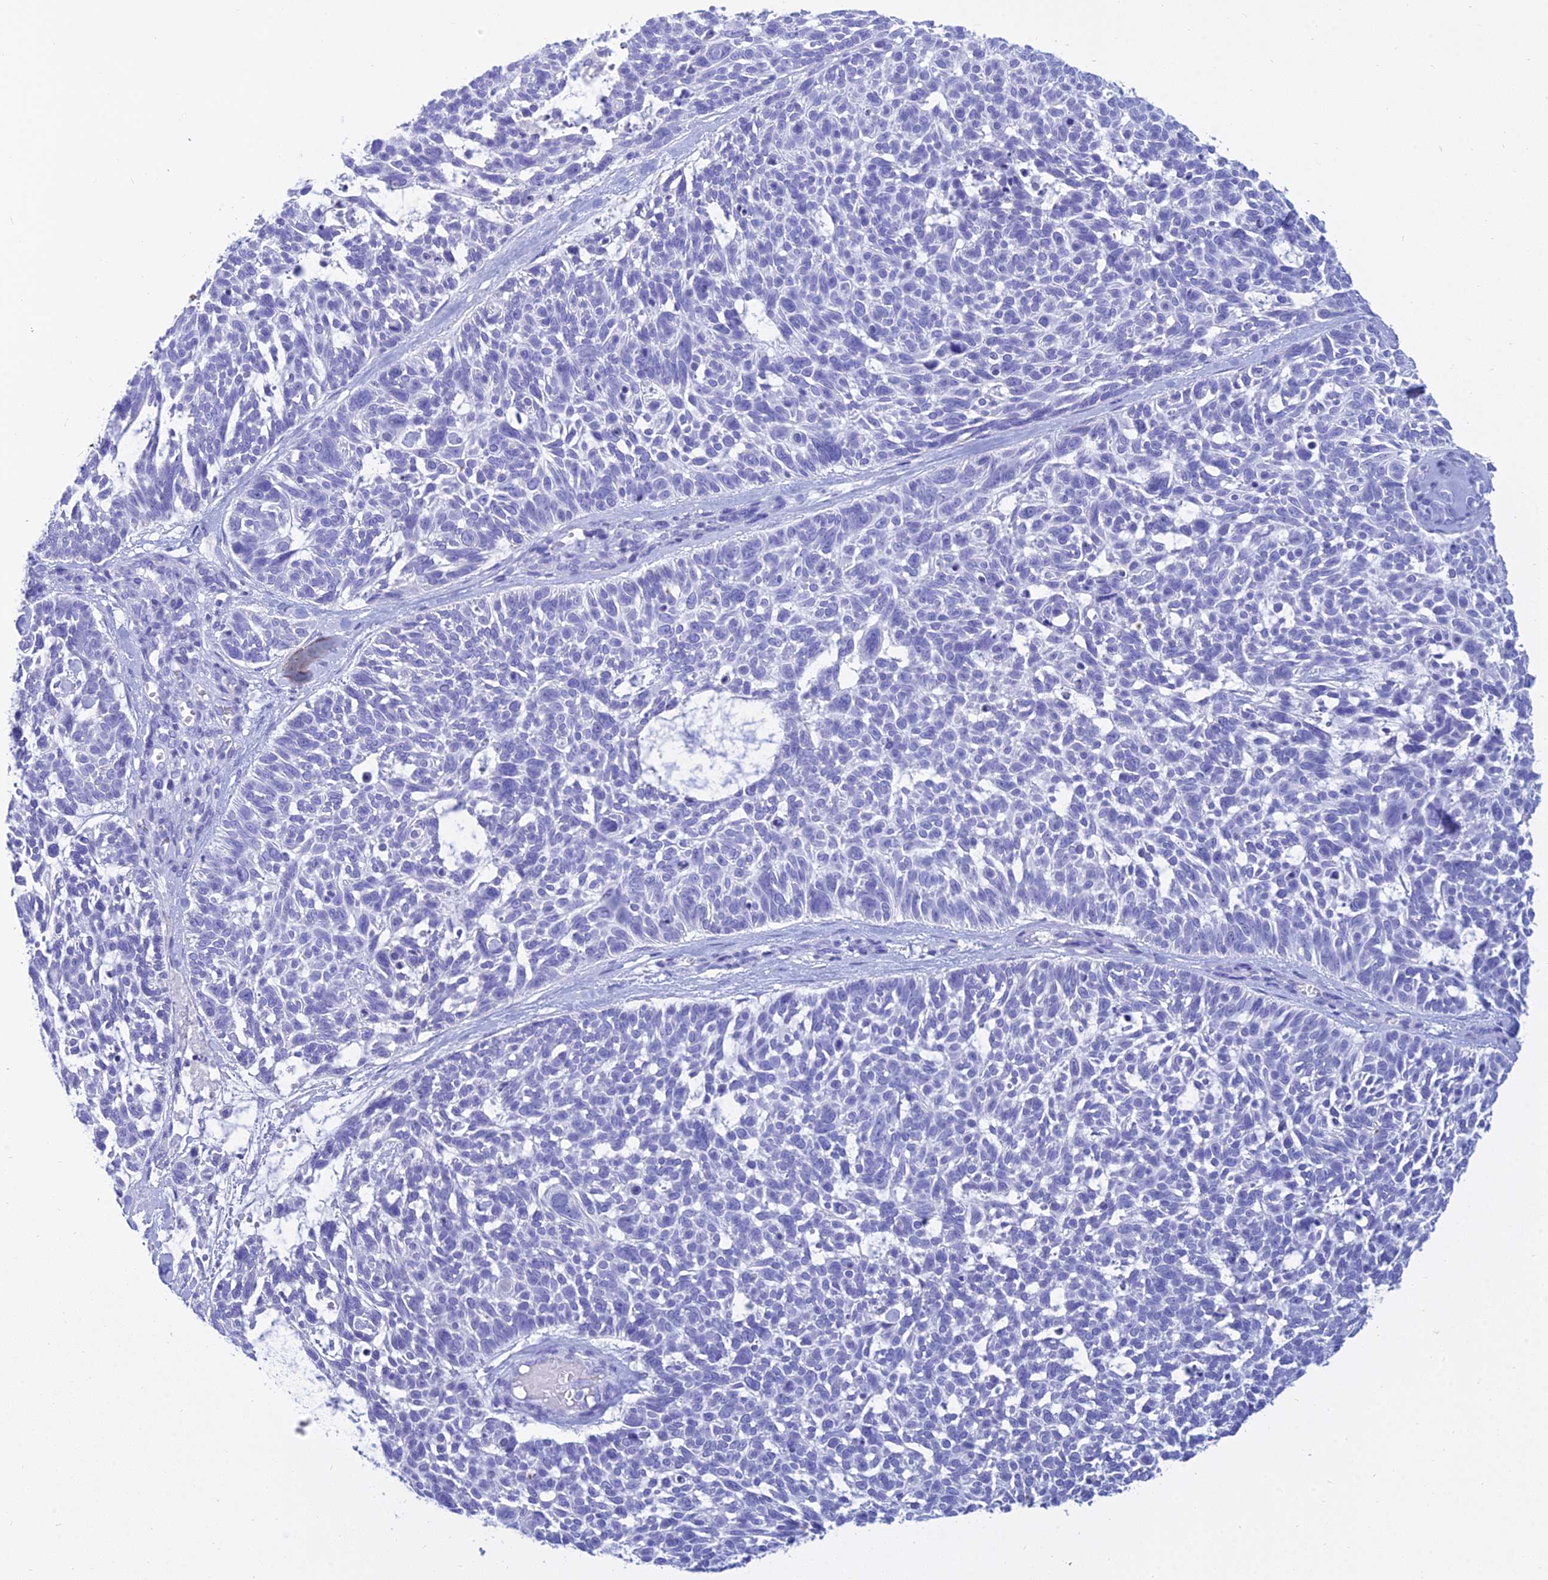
{"staining": {"intensity": "negative", "quantity": "none", "location": "none"}, "tissue": "skin cancer", "cell_type": "Tumor cells", "image_type": "cancer", "snomed": [{"axis": "morphology", "description": "Basal cell carcinoma"}, {"axis": "topography", "description": "Skin"}], "caption": "Skin basal cell carcinoma stained for a protein using IHC displays no staining tumor cells.", "gene": "PATE4", "patient": {"sex": "male", "age": 88}}